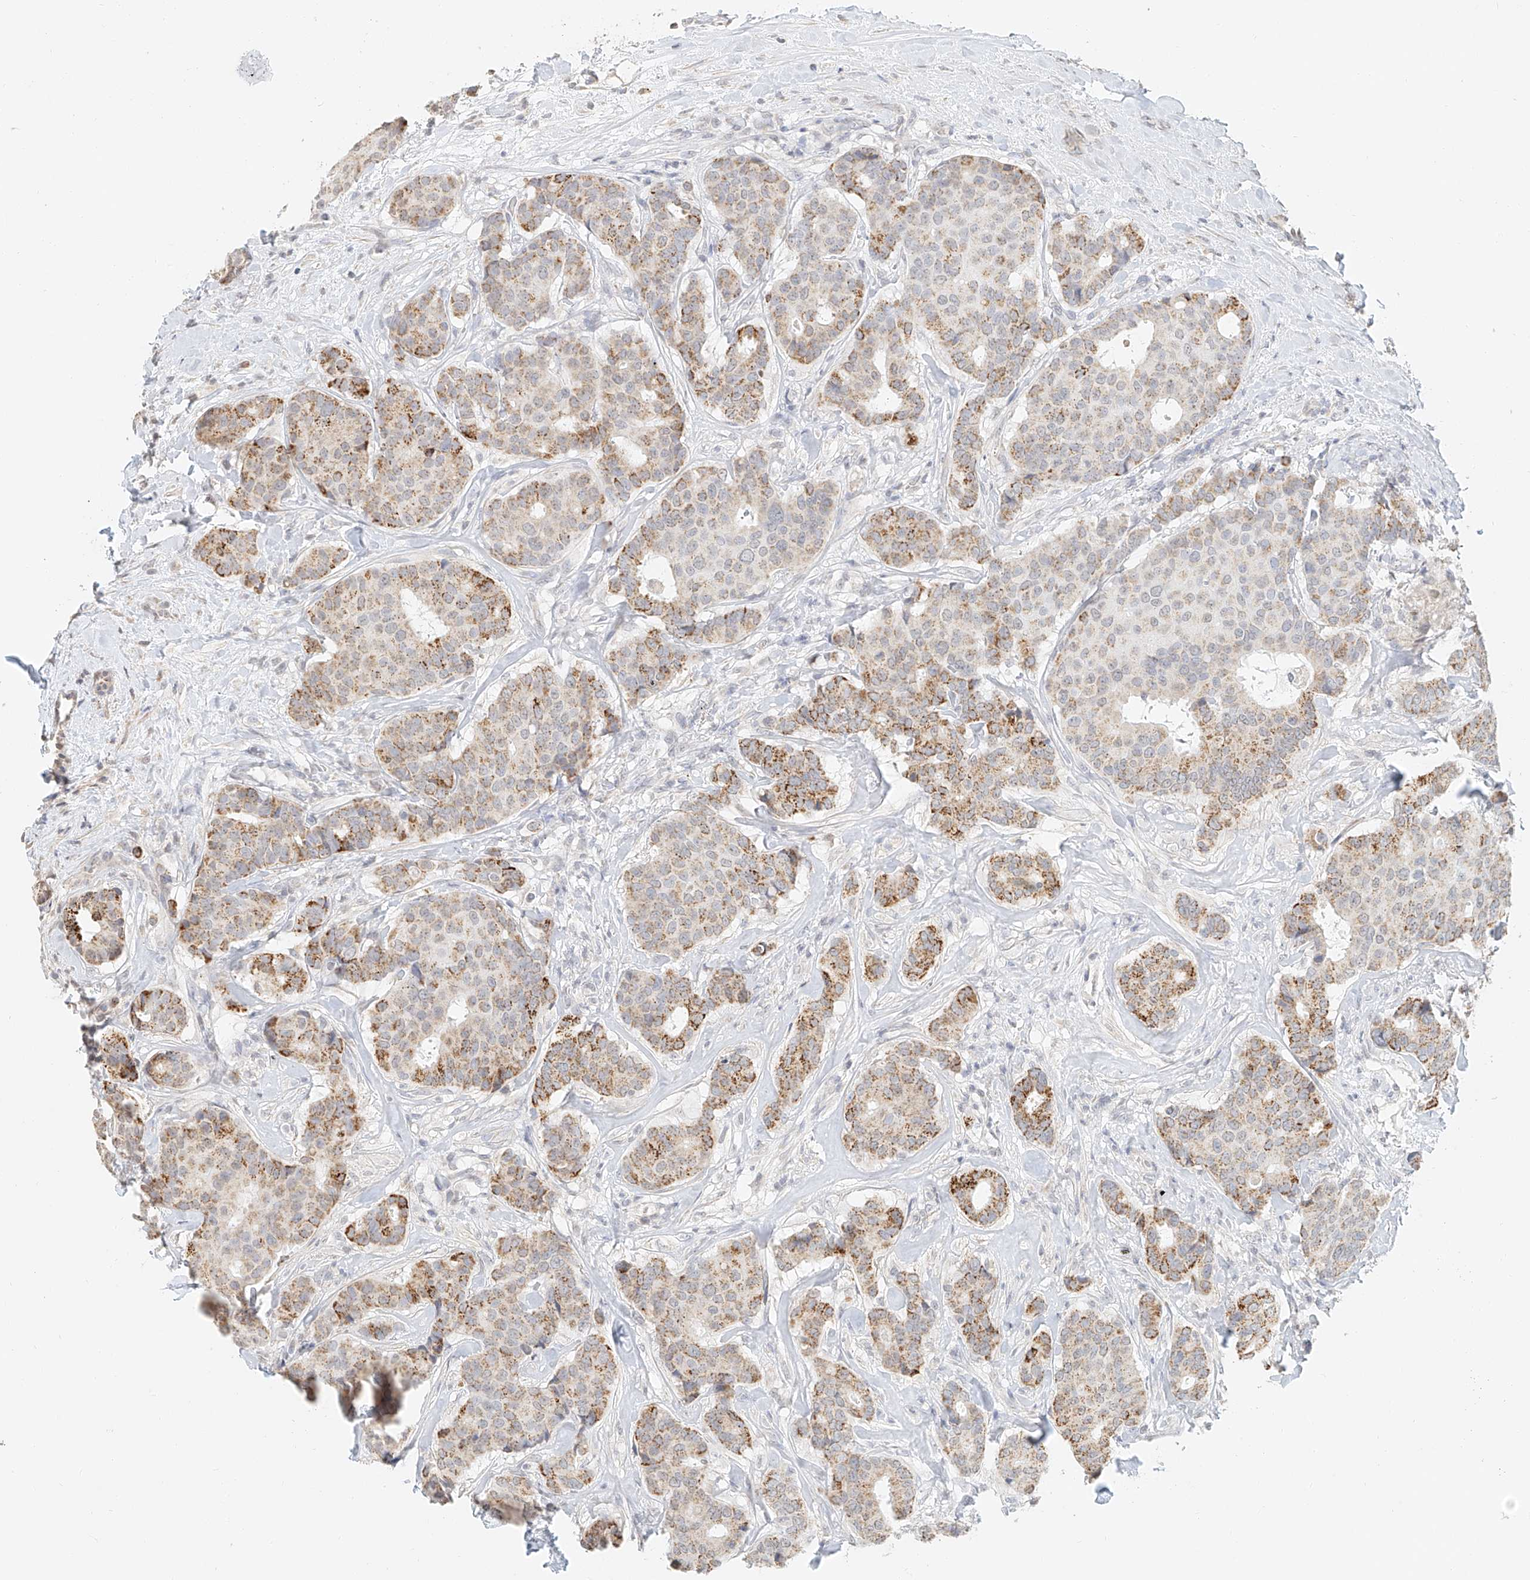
{"staining": {"intensity": "moderate", "quantity": "25%-75%", "location": "cytoplasmic/membranous"}, "tissue": "breast cancer", "cell_type": "Tumor cells", "image_type": "cancer", "snomed": [{"axis": "morphology", "description": "Duct carcinoma"}, {"axis": "topography", "description": "Breast"}], "caption": "Tumor cells display moderate cytoplasmic/membranous staining in about 25%-75% of cells in breast cancer. Nuclei are stained in blue.", "gene": "CXorf58", "patient": {"sex": "female", "age": 75}}